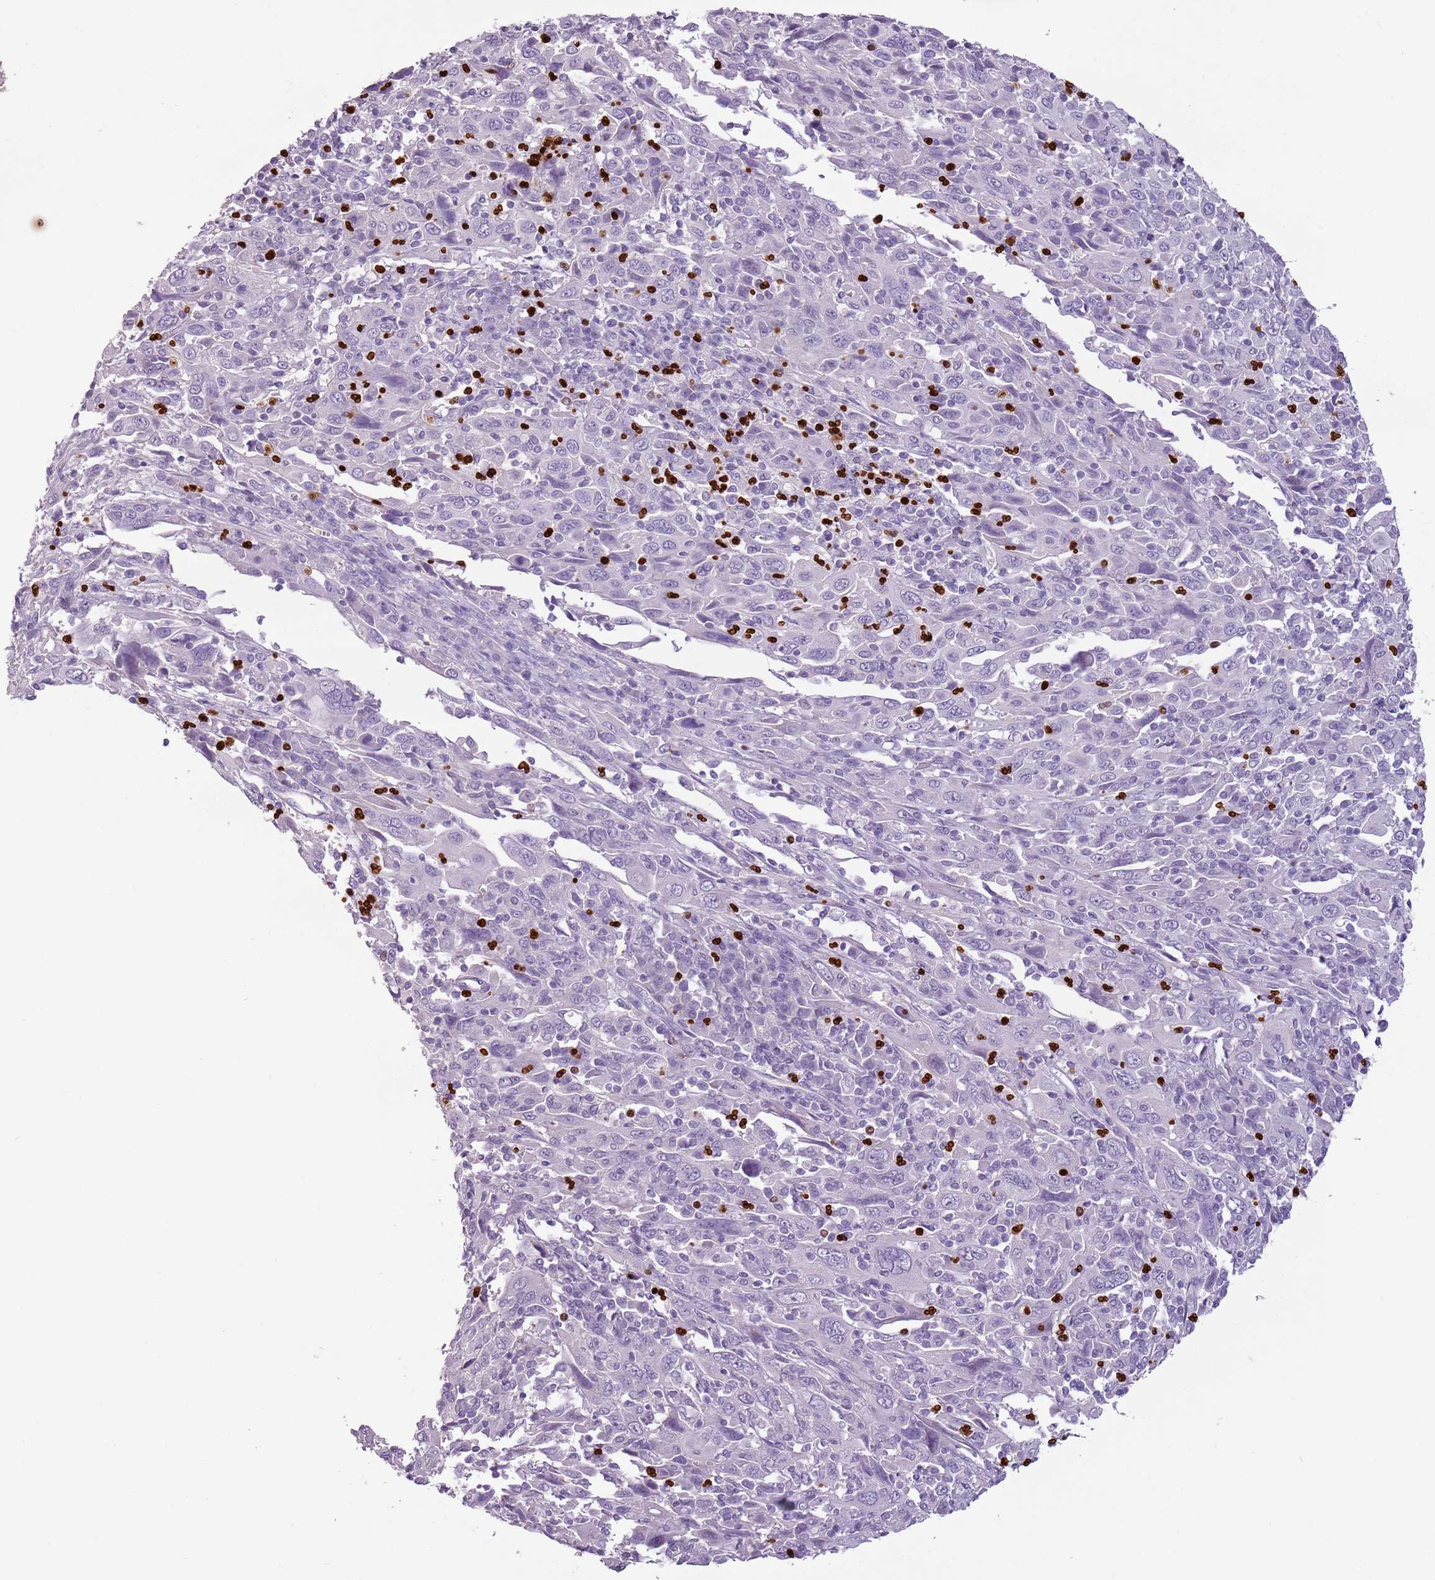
{"staining": {"intensity": "negative", "quantity": "none", "location": "none"}, "tissue": "cervical cancer", "cell_type": "Tumor cells", "image_type": "cancer", "snomed": [{"axis": "morphology", "description": "Squamous cell carcinoma, NOS"}, {"axis": "topography", "description": "Cervix"}], "caption": "Cervical cancer stained for a protein using immunohistochemistry (IHC) displays no positivity tumor cells.", "gene": "CELF6", "patient": {"sex": "female", "age": 46}}